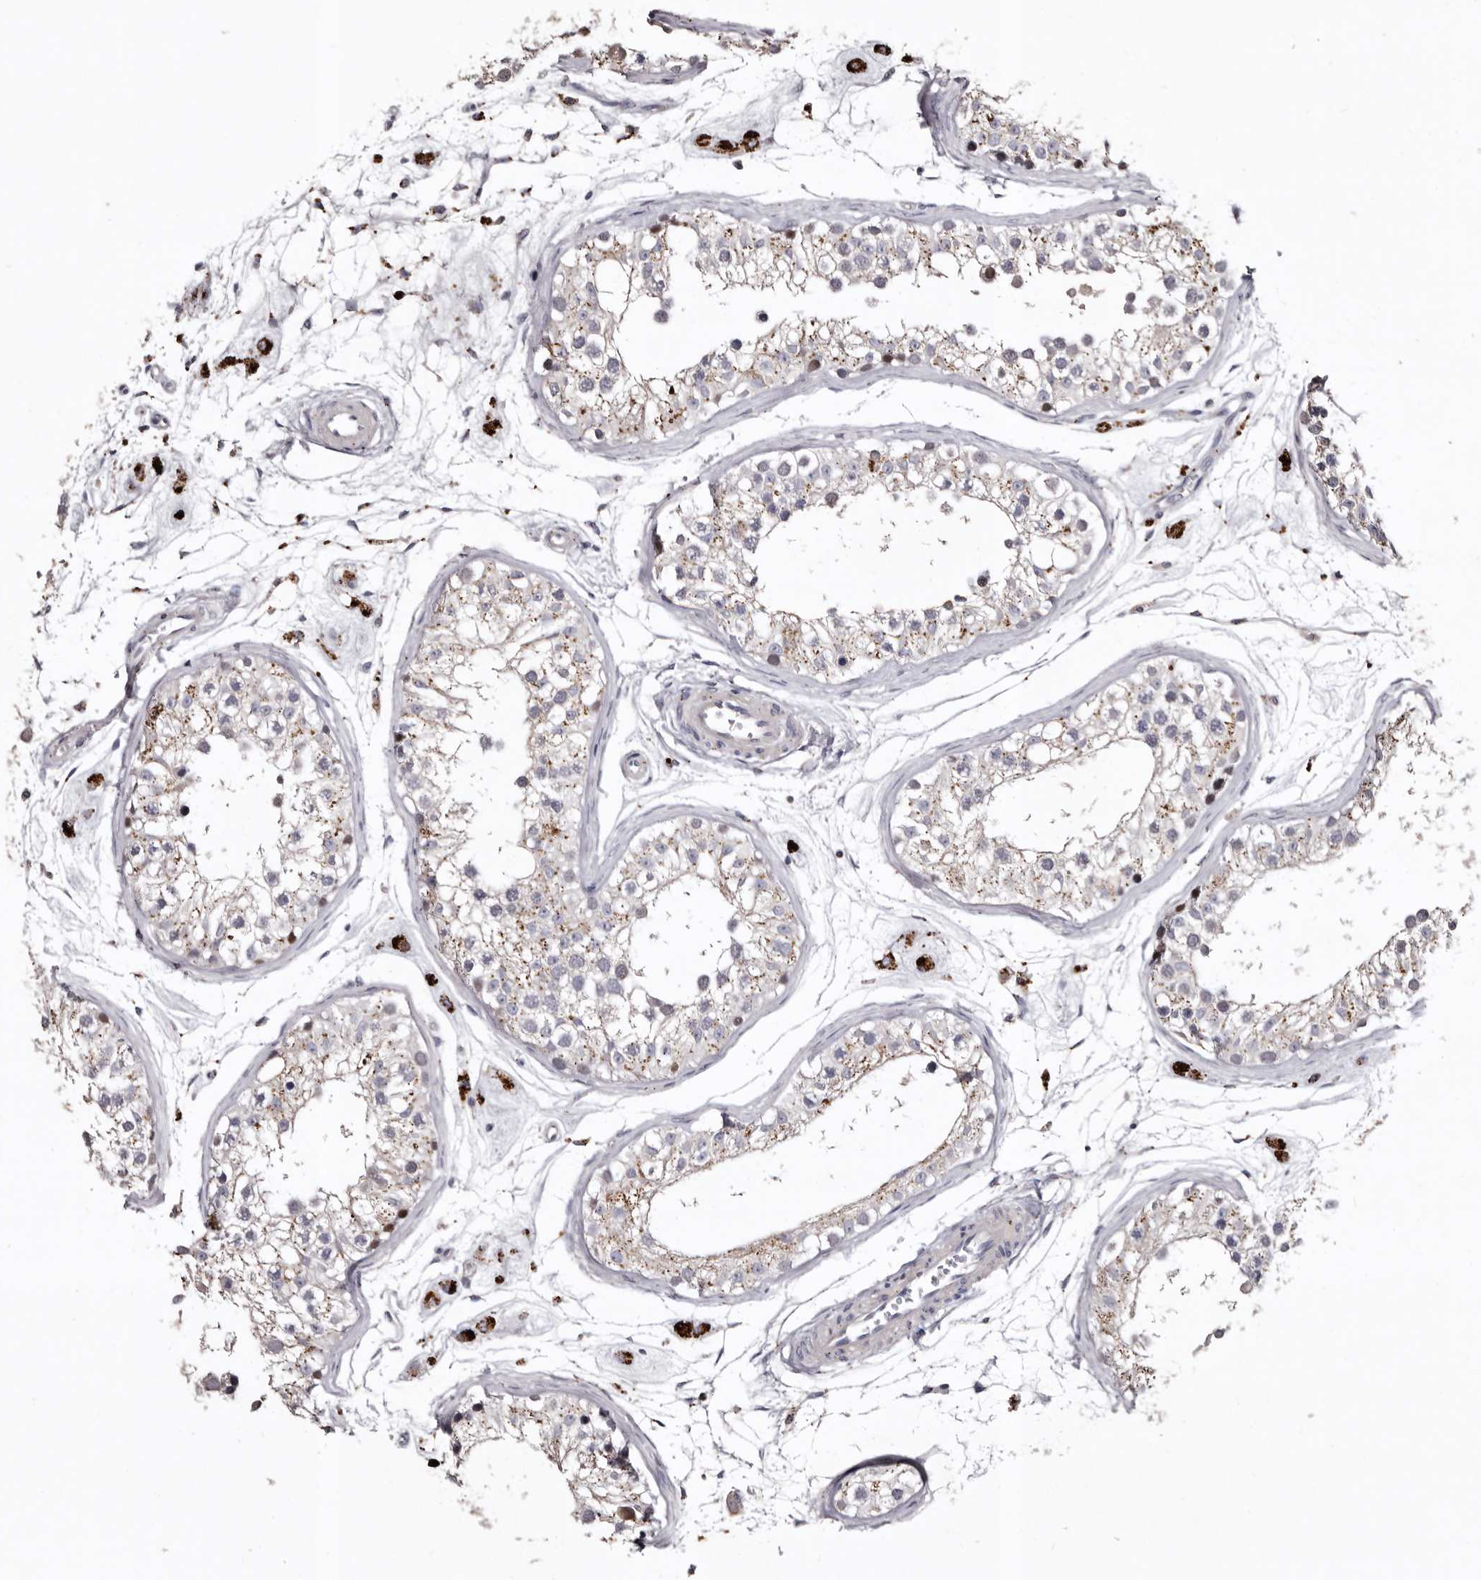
{"staining": {"intensity": "strong", "quantity": "<25%", "location": "cytoplasmic/membranous"}, "tissue": "testis", "cell_type": "Cells in seminiferous ducts", "image_type": "normal", "snomed": [{"axis": "morphology", "description": "Normal tissue, NOS"}, {"axis": "morphology", "description": "Adenocarcinoma, metastatic, NOS"}, {"axis": "topography", "description": "Testis"}], "caption": "A brown stain highlights strong cytoplasmic/membranous positivity of a protein in cells in seminiferous ducts of normal testis. (DAB (3,3'-diaminobenzidine) = brown stain, brightfield microscopy at high magnification).", "gene": "SLC10A4", "patient": {"sex": "male", "age": 26}}